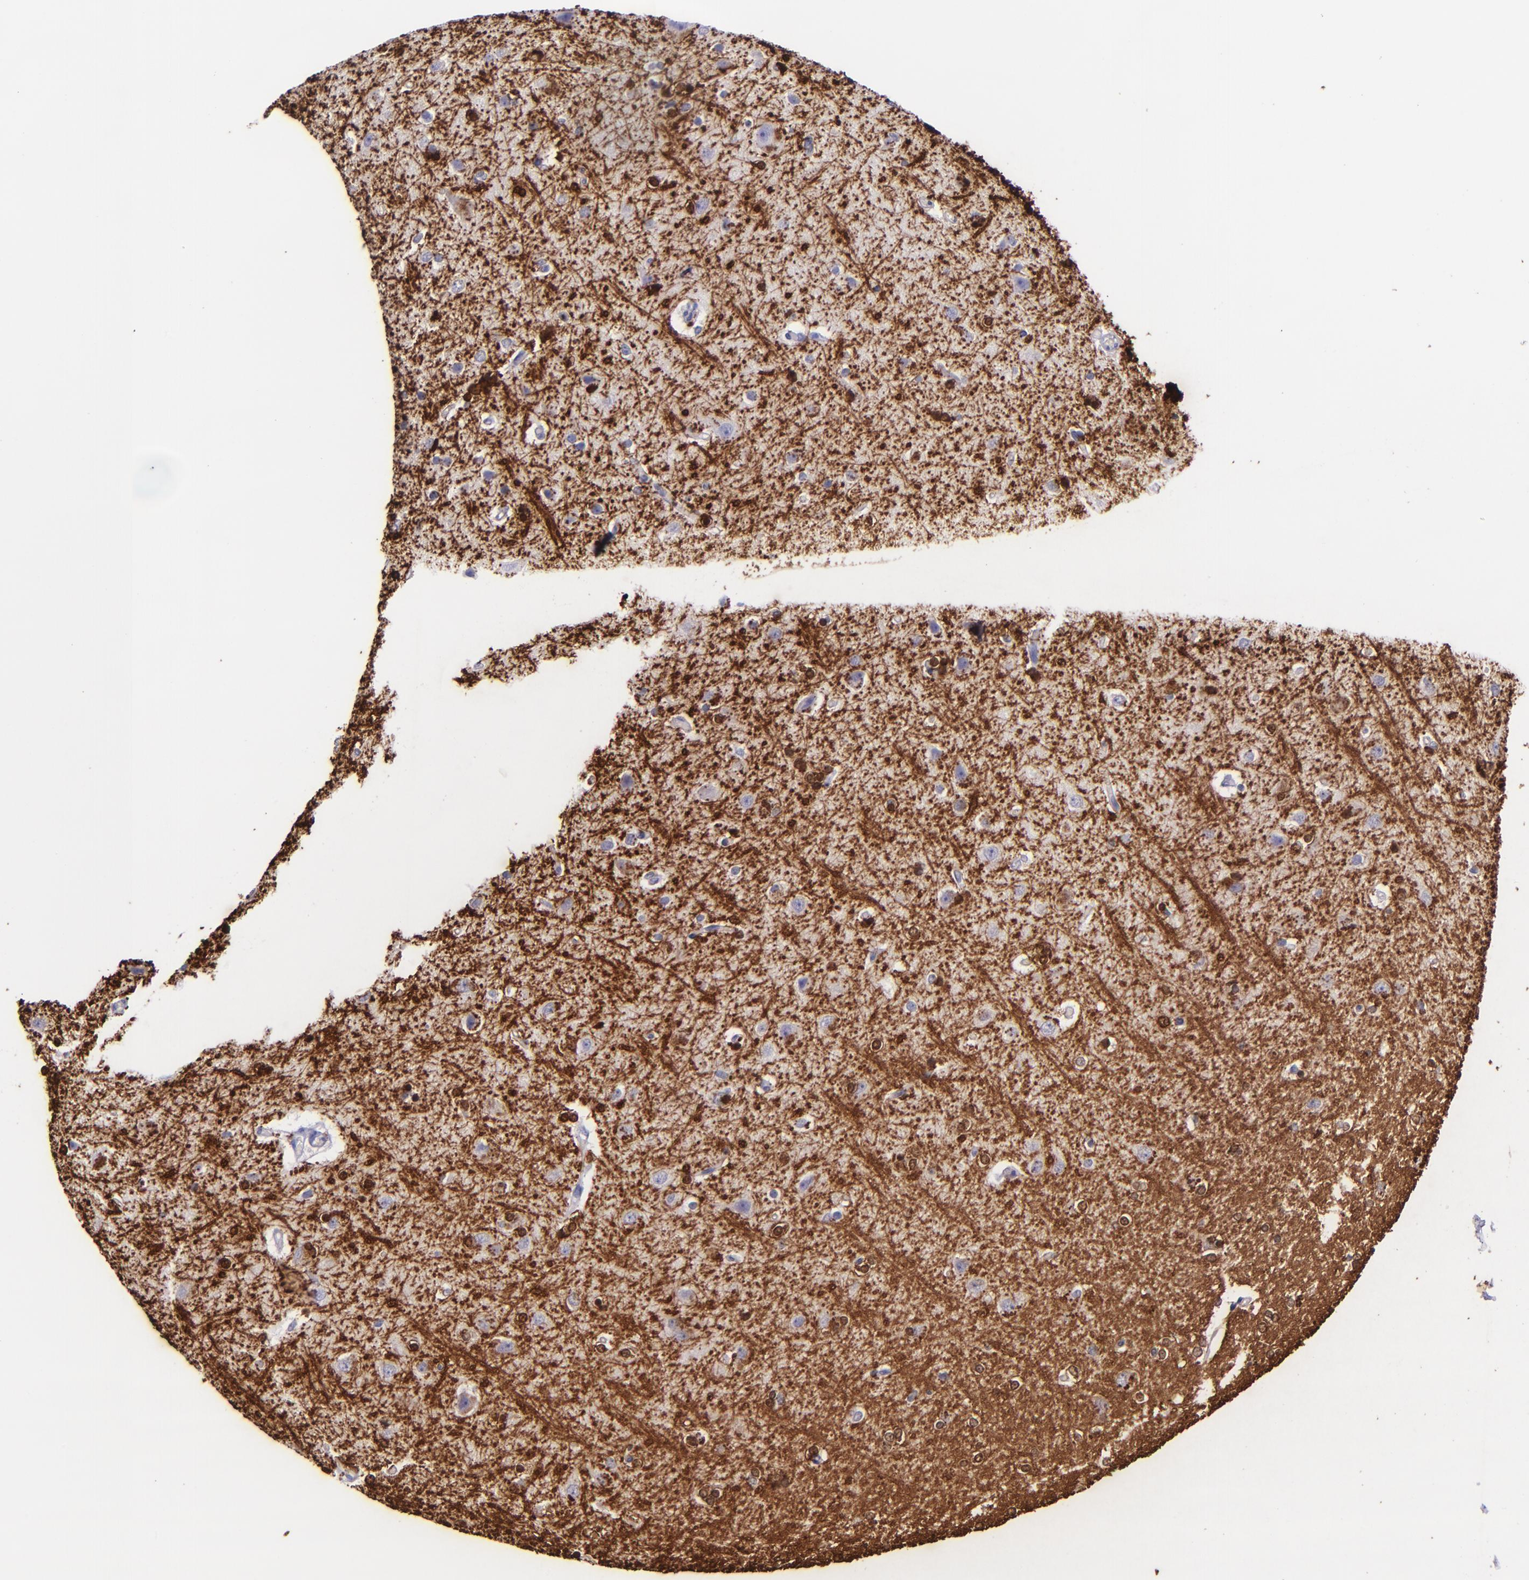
{"staining": {"intensity": "strong", "quantity": "<25%", "location": "cytoplasmic/membranous,nuclear"}, "tissue": "cerebral cortex", "cell_type": "Endothelial cells", "image_type": "normal", "snomed": [{"axis": "morphology", "description": "Normal tissue, NOS"}, {"axis": "topography", "description": "Cerebral cortex"}], "caption": "A micrograph of cerebral cortex stained for a protein reveals strong cytoplasmic/membranous,nuclear brown staining in endothelial cells.", "gene": "MBP", "patient": {"sex": "female", "age": 54}}